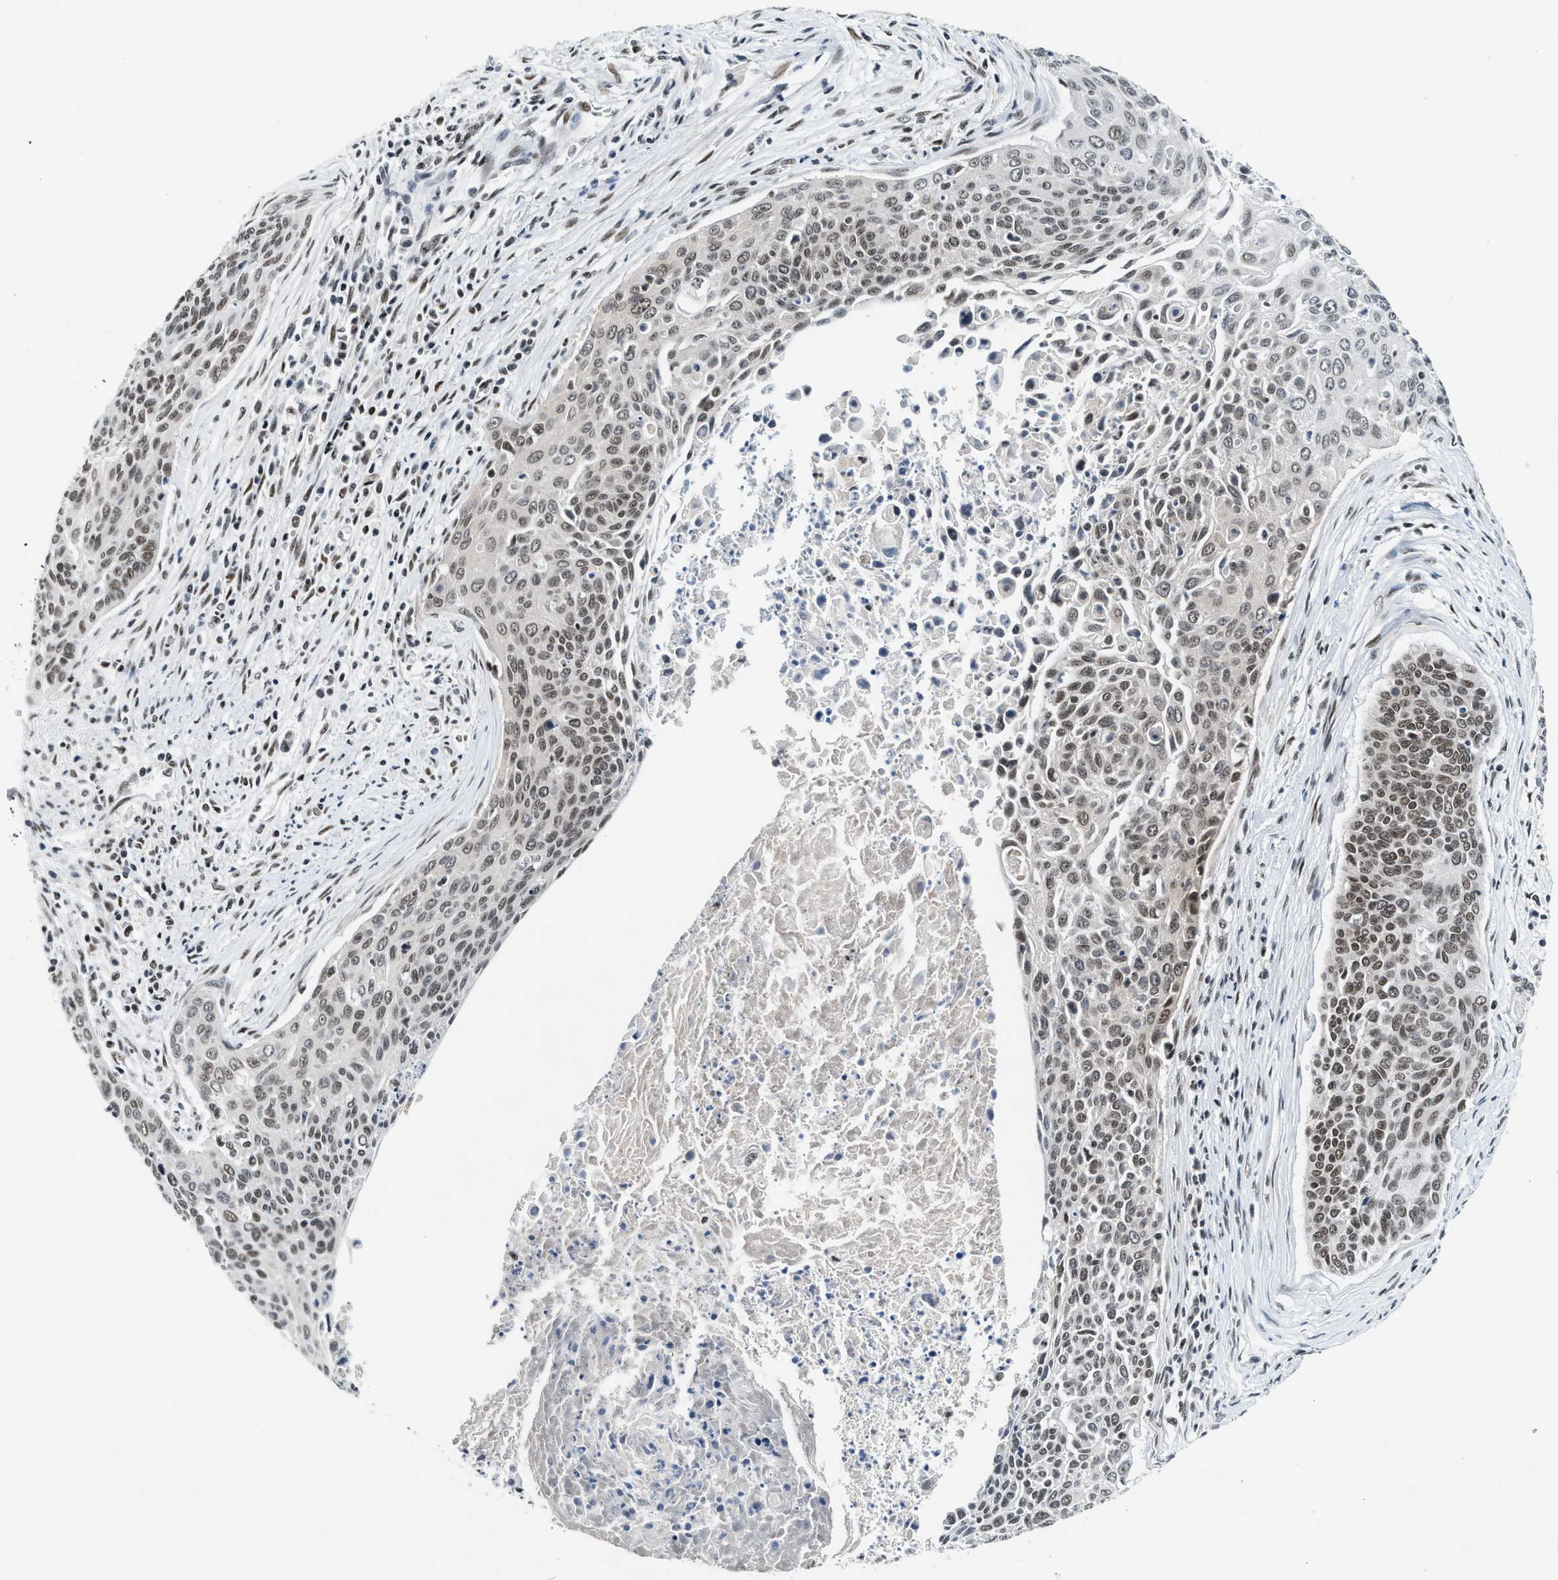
{"staining": {"intensity": "moderate", "quantity": ">75%", "location": "nuclear"}, "tissue": "cervical cancer", "cell_type": "Tumor cells", "image_type": "cancer", "snomed": [{"axis": "morphology", "description": "Squamous cell carcinoma, NOS"}, {"axis": "topography", "description": "Cervix"}], "caption": "IHC photomicrograph of human cervical cancer stained for a protein (brown), which exhibits medium levels of moderate nuclear staining in about >75% of tumor cells.", "gene": "NCOA1", "patient": {"sex": "female", "age": 55}}